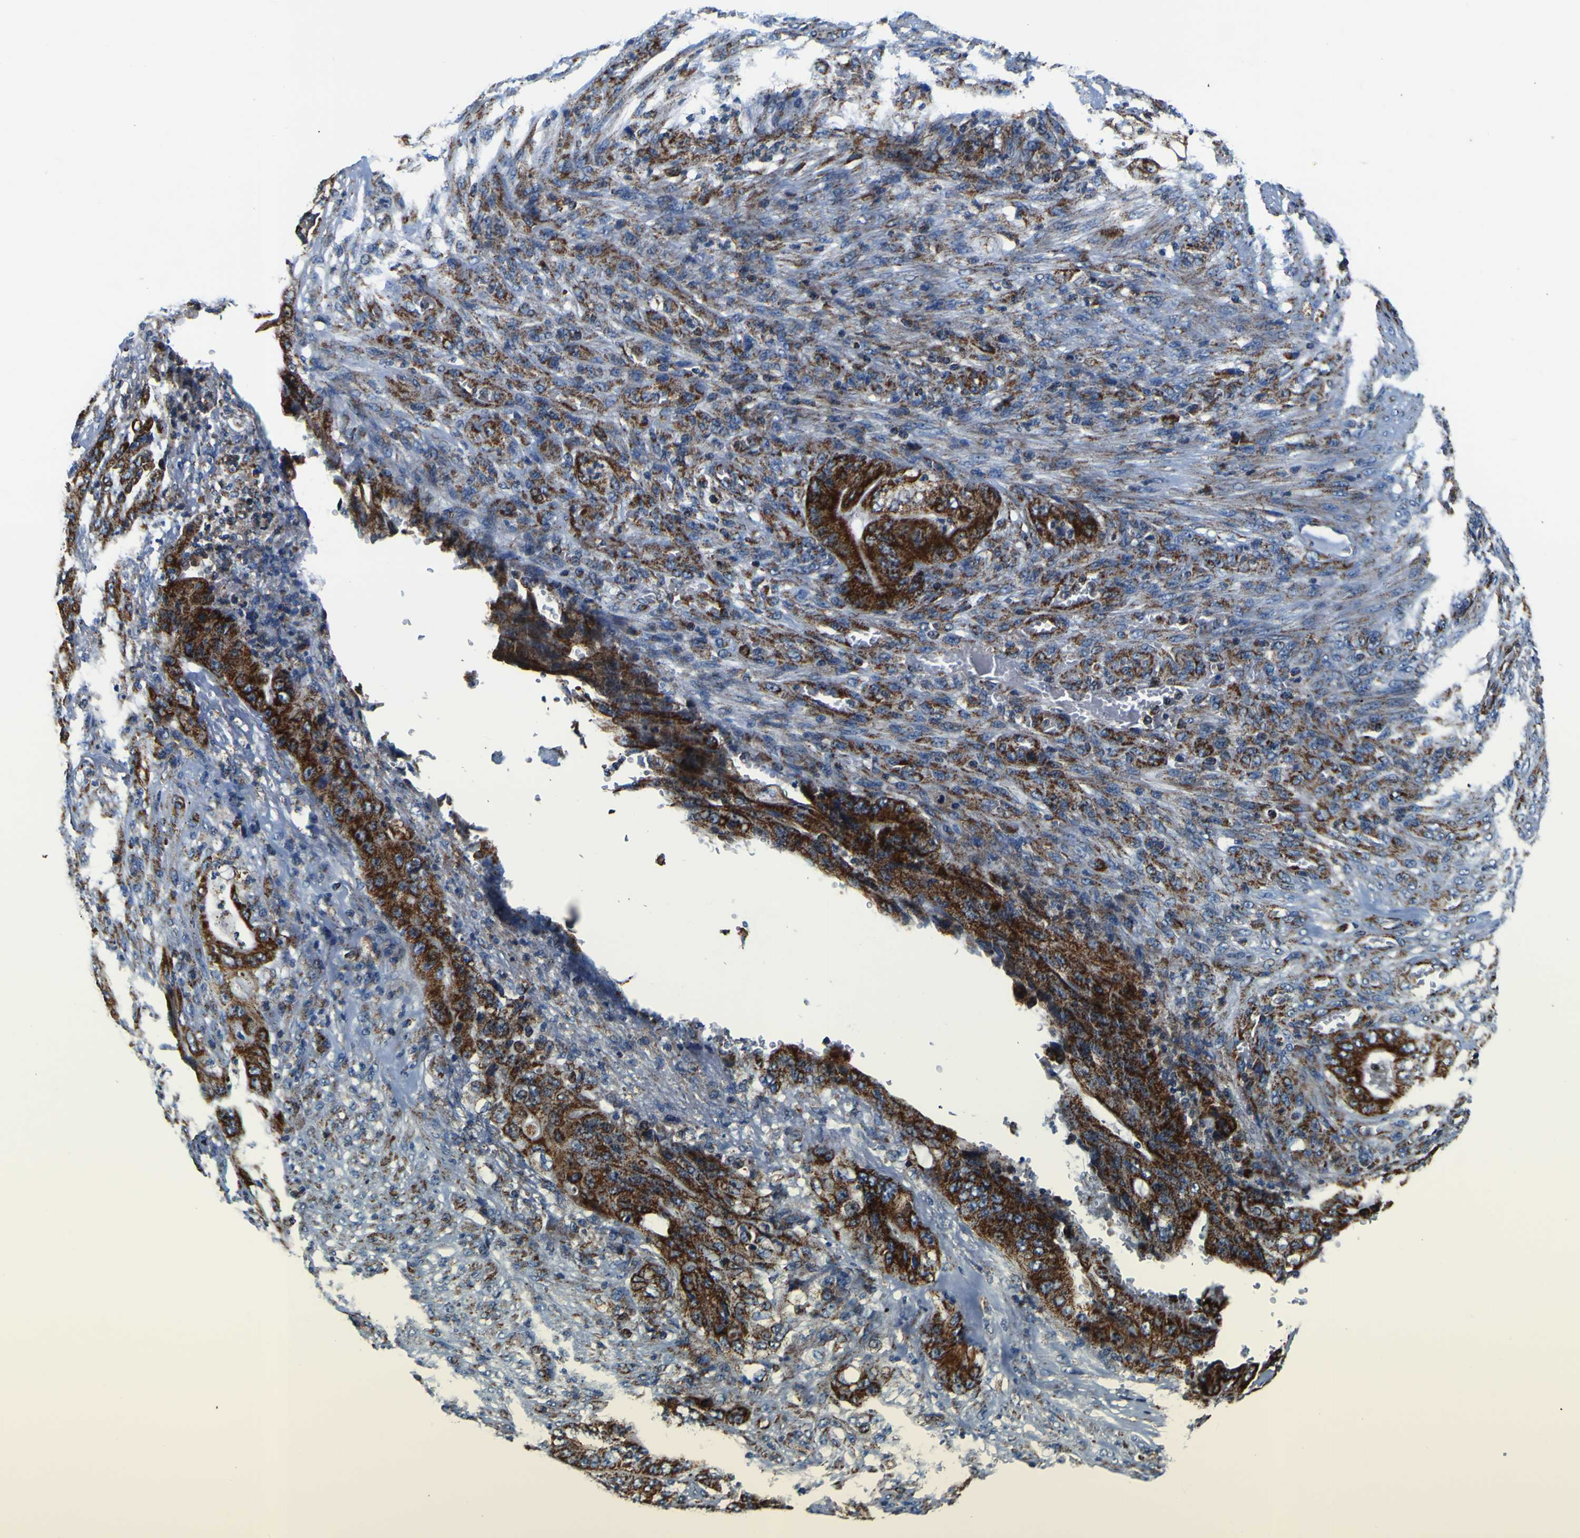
{"staining": {"intensity": "strong", "quantity": ">75%", "location": "cytoplasmic/membranous"}, "tissue": "stomach cancer", "cell_type": "Tumor cells", "image_type": "cancer", "snomed": [{"axis": "morphology", "description": "Adenocarcinoma, NOS"}, {"axis": "topography", "description": "Stomach"}], "caption": "Immunohistochemical staining of human adenocarcinoma (stomach) shows strong cytoplasmic/membranous protein staining in about >75% of tumor cells.", "gene": "PTRH2", "patient": {"sex": "female", "age": 73}}